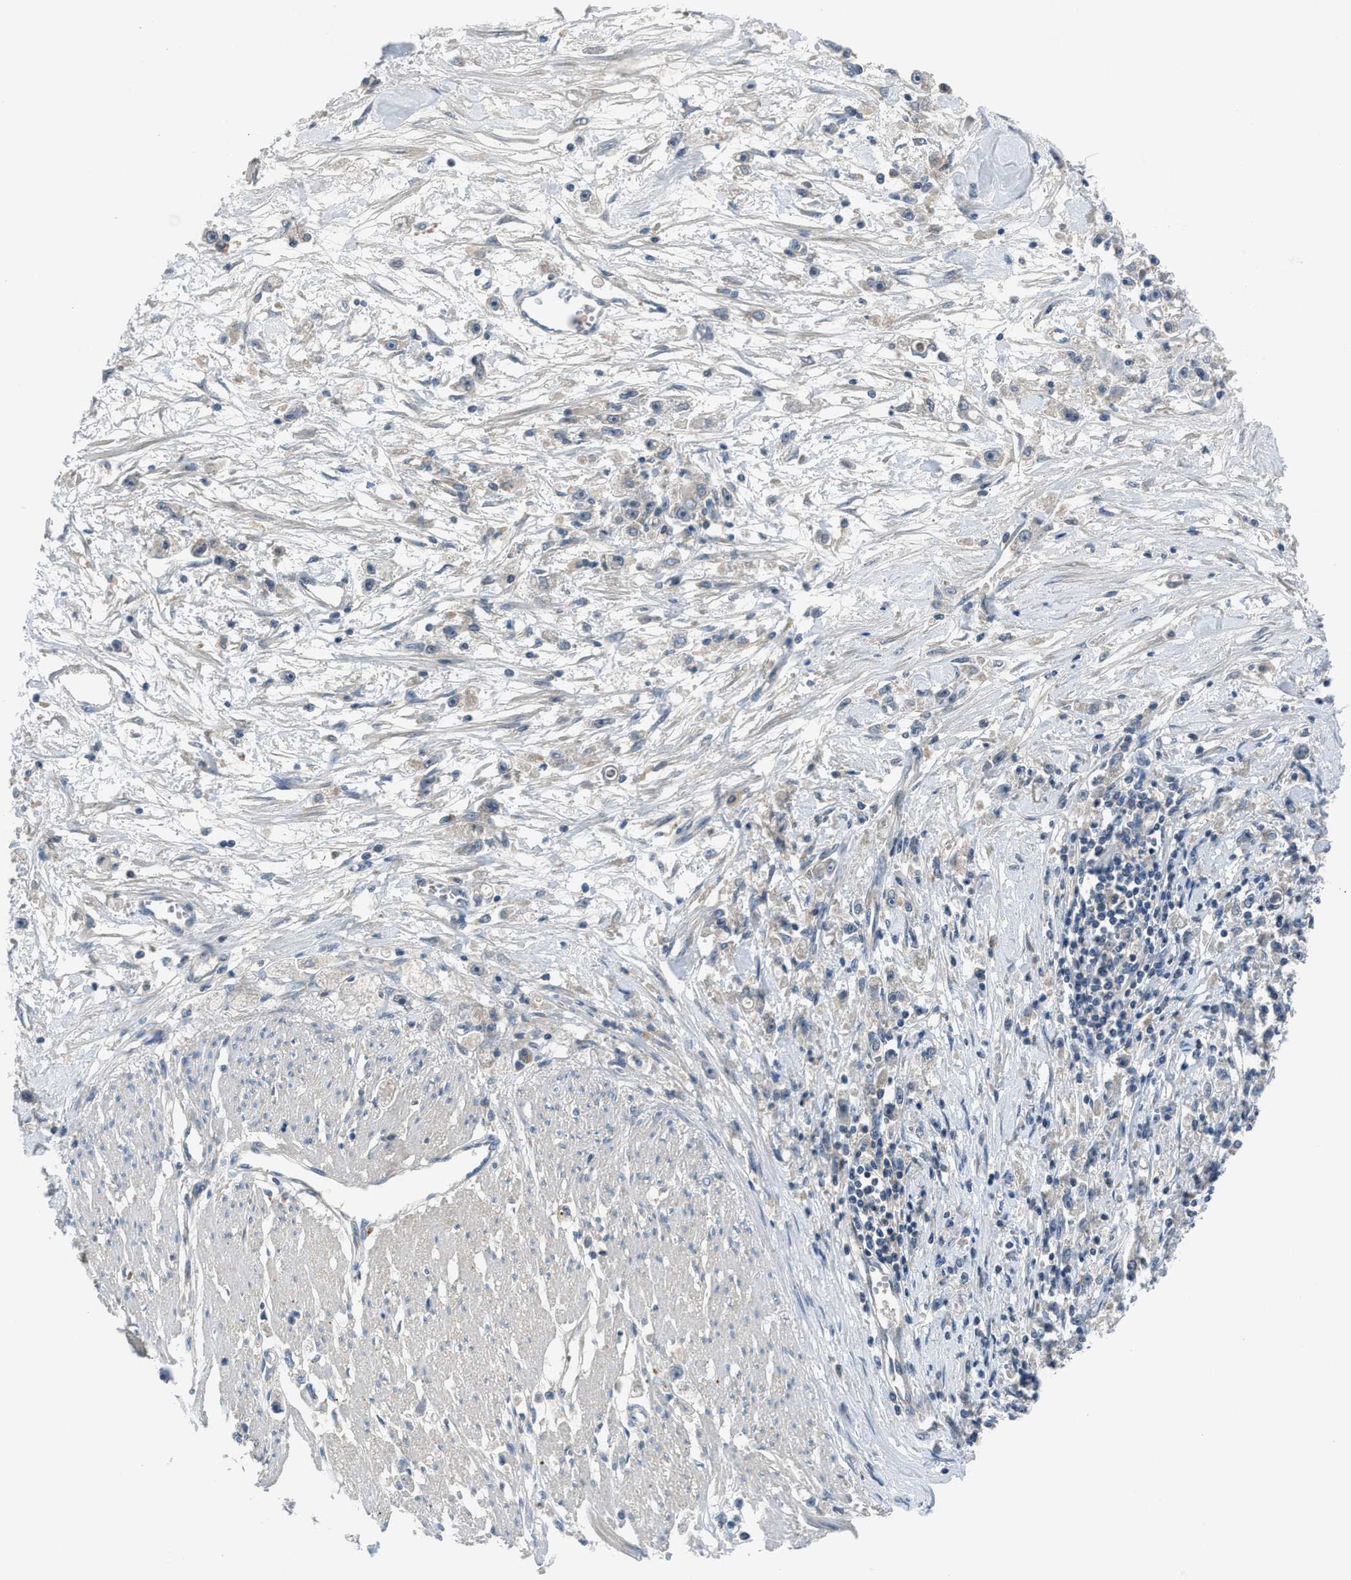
{"staining": {"intensity": "weak", "quantity": ">75%", "location": "cytoplasmic/membranous"}, "tissue": "stomach cancer", "cell_type": "Tumor cells", "image_type": "cancer", "snomed": [{"axis": "morphology", "description": "Adenocarcinoma, NOS"}, {"axis": "topography", "description": "Stomach"}], "caption": "Immunohistochemistry (IHC) (DAB) staining of stomach cancer (adenocarcinoma) shows weak cytoplasmic/membranous protein positivity in about >75% of tumor cells.", "gene": "PDE7A", "patient": {"sex": "female", "age": 59}}